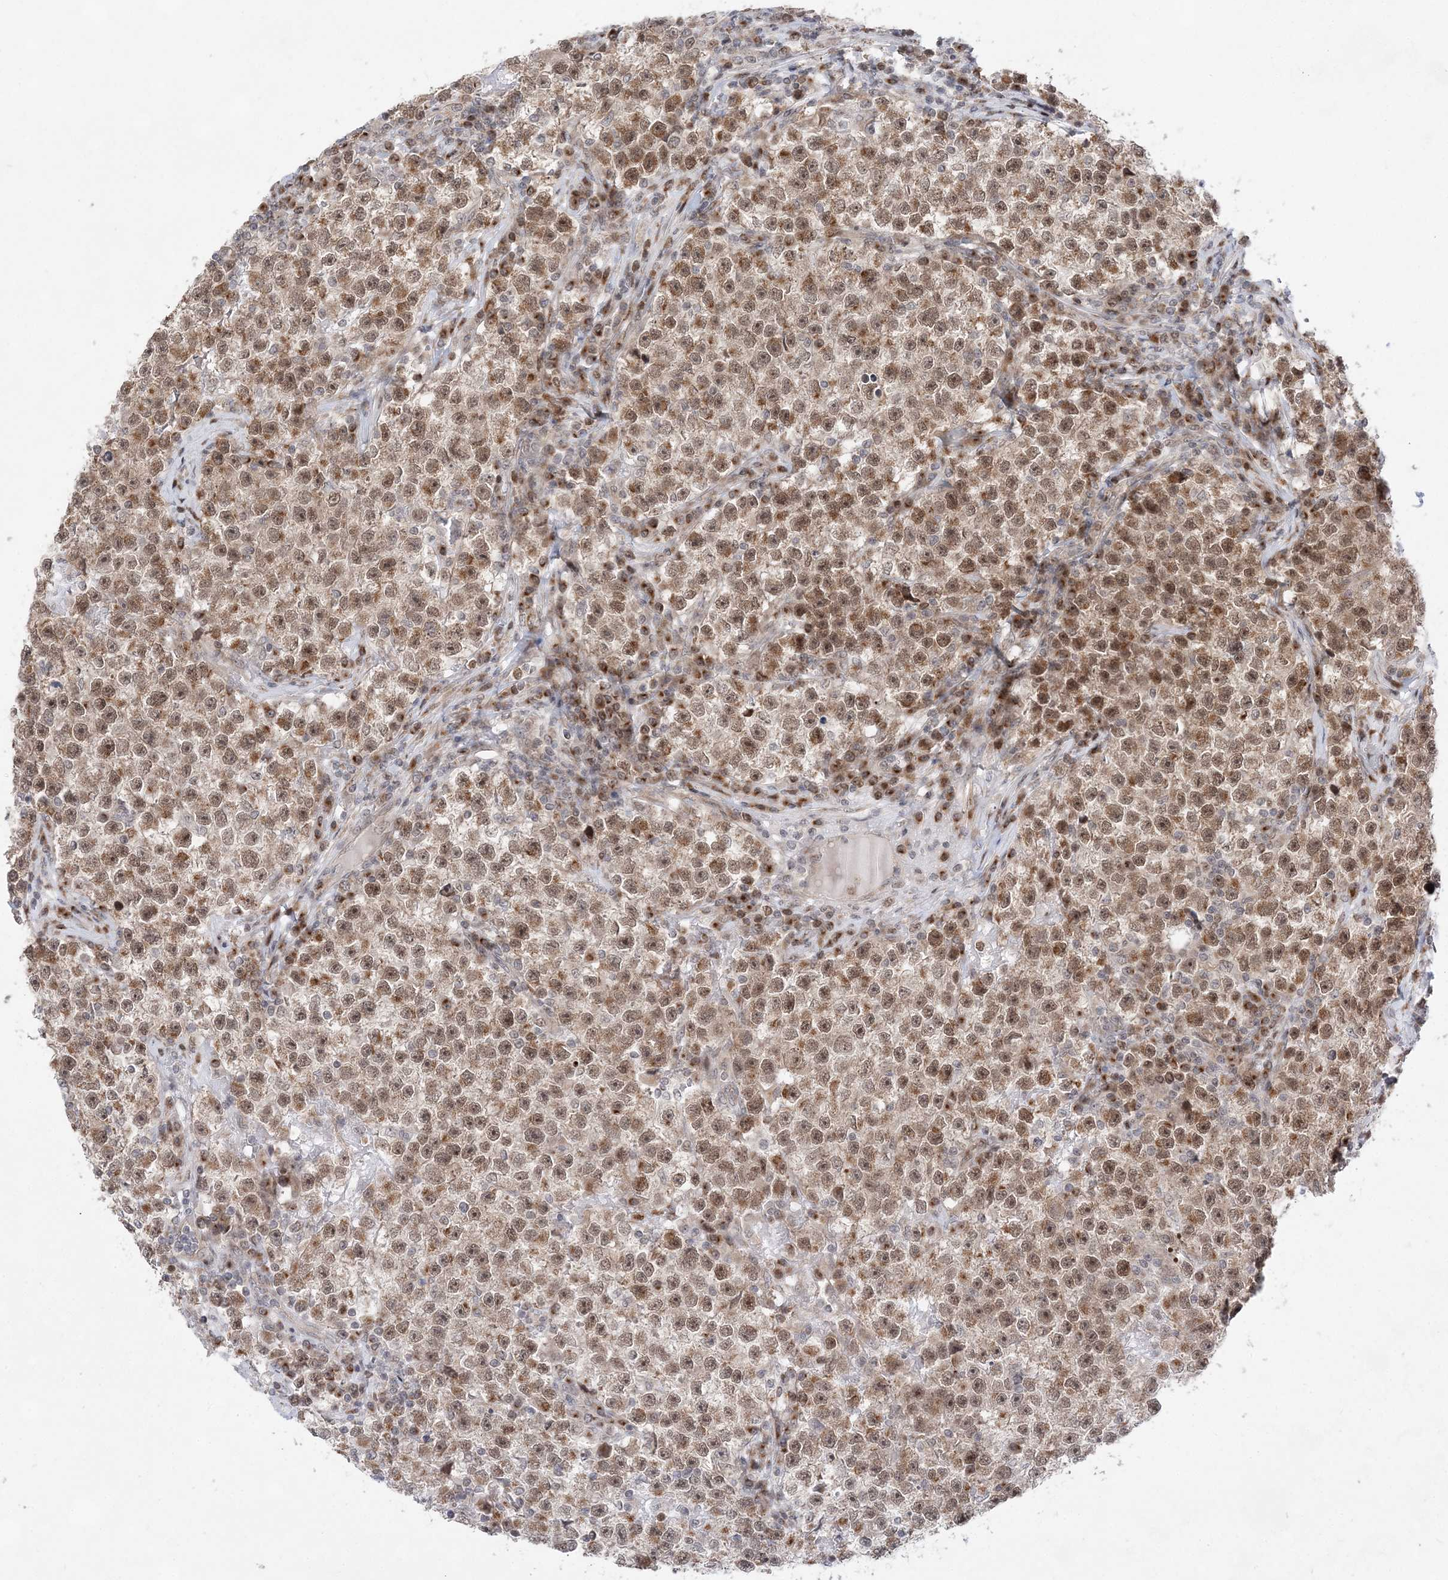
{"staining": {"intensity": "moderate", "quantity": ">75%", "location": "cytoplasmic/membranous,nuclear"}, "tissue": "testis cancer", "cell_type": "Tumor cells", "image_type": "cancer", "snomed": [{"axis": "morphology", "description": "Seminoma, NOS"}, {"axis": "topography", "description": "Testis"}], "caption": "Immunohistochemical staining of testis cancer displays medium levels of moderate cytoplasmic/membranous and nuclear protein staining in approximately >75% of tumor cells.", "gene": "ANAPC15", "patient": {"sex": "male", "age": 22}}